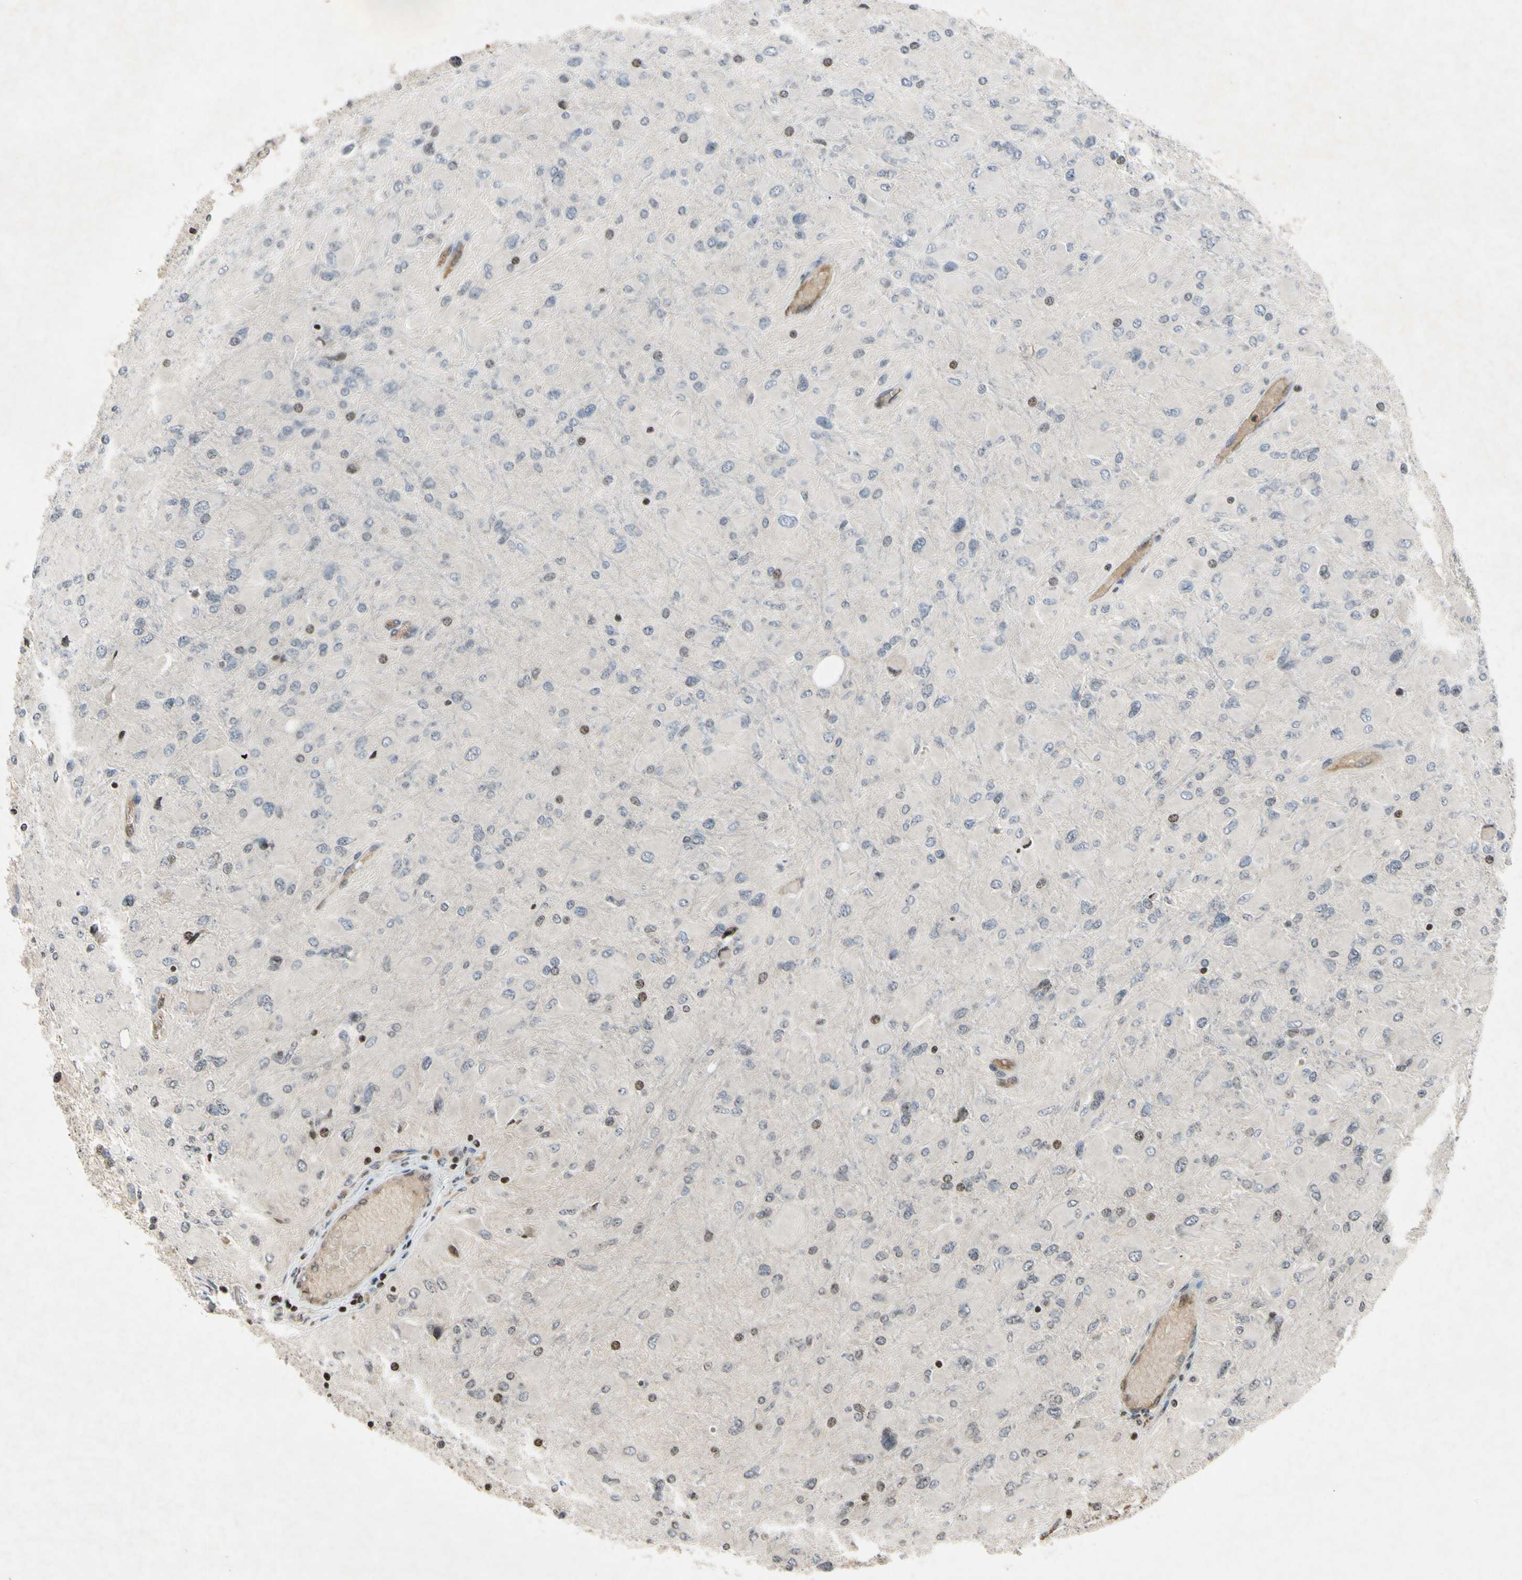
{"staining": {"intensity": "negative", "quantity": "none", "location": "none"}, "tissue": "glioma", "cell_type": "Tumor cells", "image_type": "cancer", "snomed": [{"axis": "morphology", "description": "Glioma, malignant, High grade"}, {"axis": "topography", "description": "Cerebral cortex"}], "caption": "Protein analysis of glioma exhibits no significant staining in tumor cells. (DAB immunohistochemistry (IHC), high magnification).", "gene": "ARG1", "patient": {"sex": "female", "age": 36}}